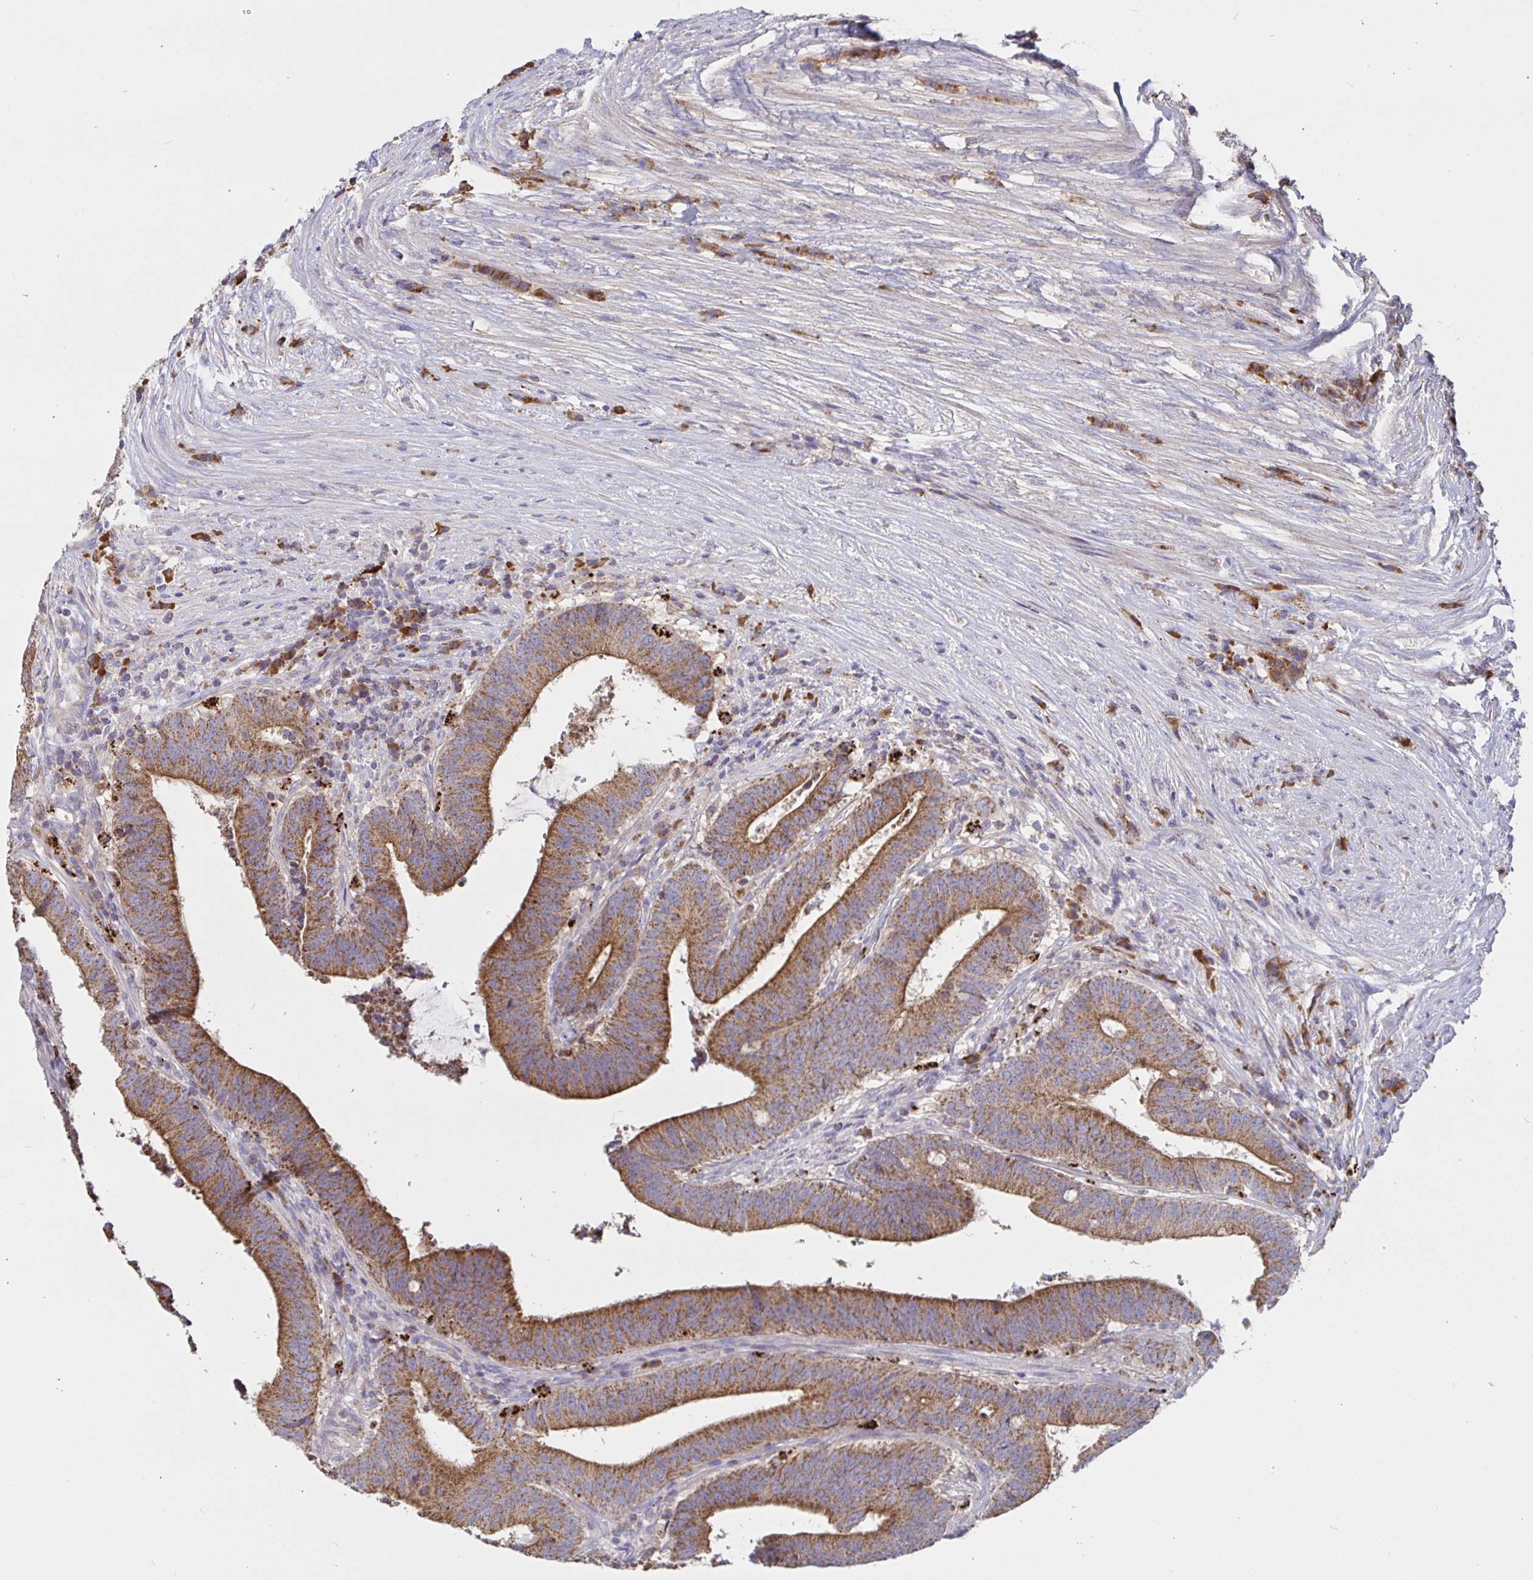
{"staining": {"intensity": "strong", "quantity": ">75%", "location": "cytoplasmic/membranous"}, "tissue": "colorectal cancer", "cell_type": "Tumor cells", "image_type": "cancer", "snomed": [{"axis": "morphology", "description": "Adenocarcinoma, NOS"}, {"axis": "topography", "description": "Colon"}], "caption": "Human colorectal cancer (adenocarcinoma) stained for a protein (brown) shows strong cytoplasmic/membranous positive staining in about >75% of tumor cells.", "gene": "PRDX3", "patient": {"sex": "female", "age": 43}}